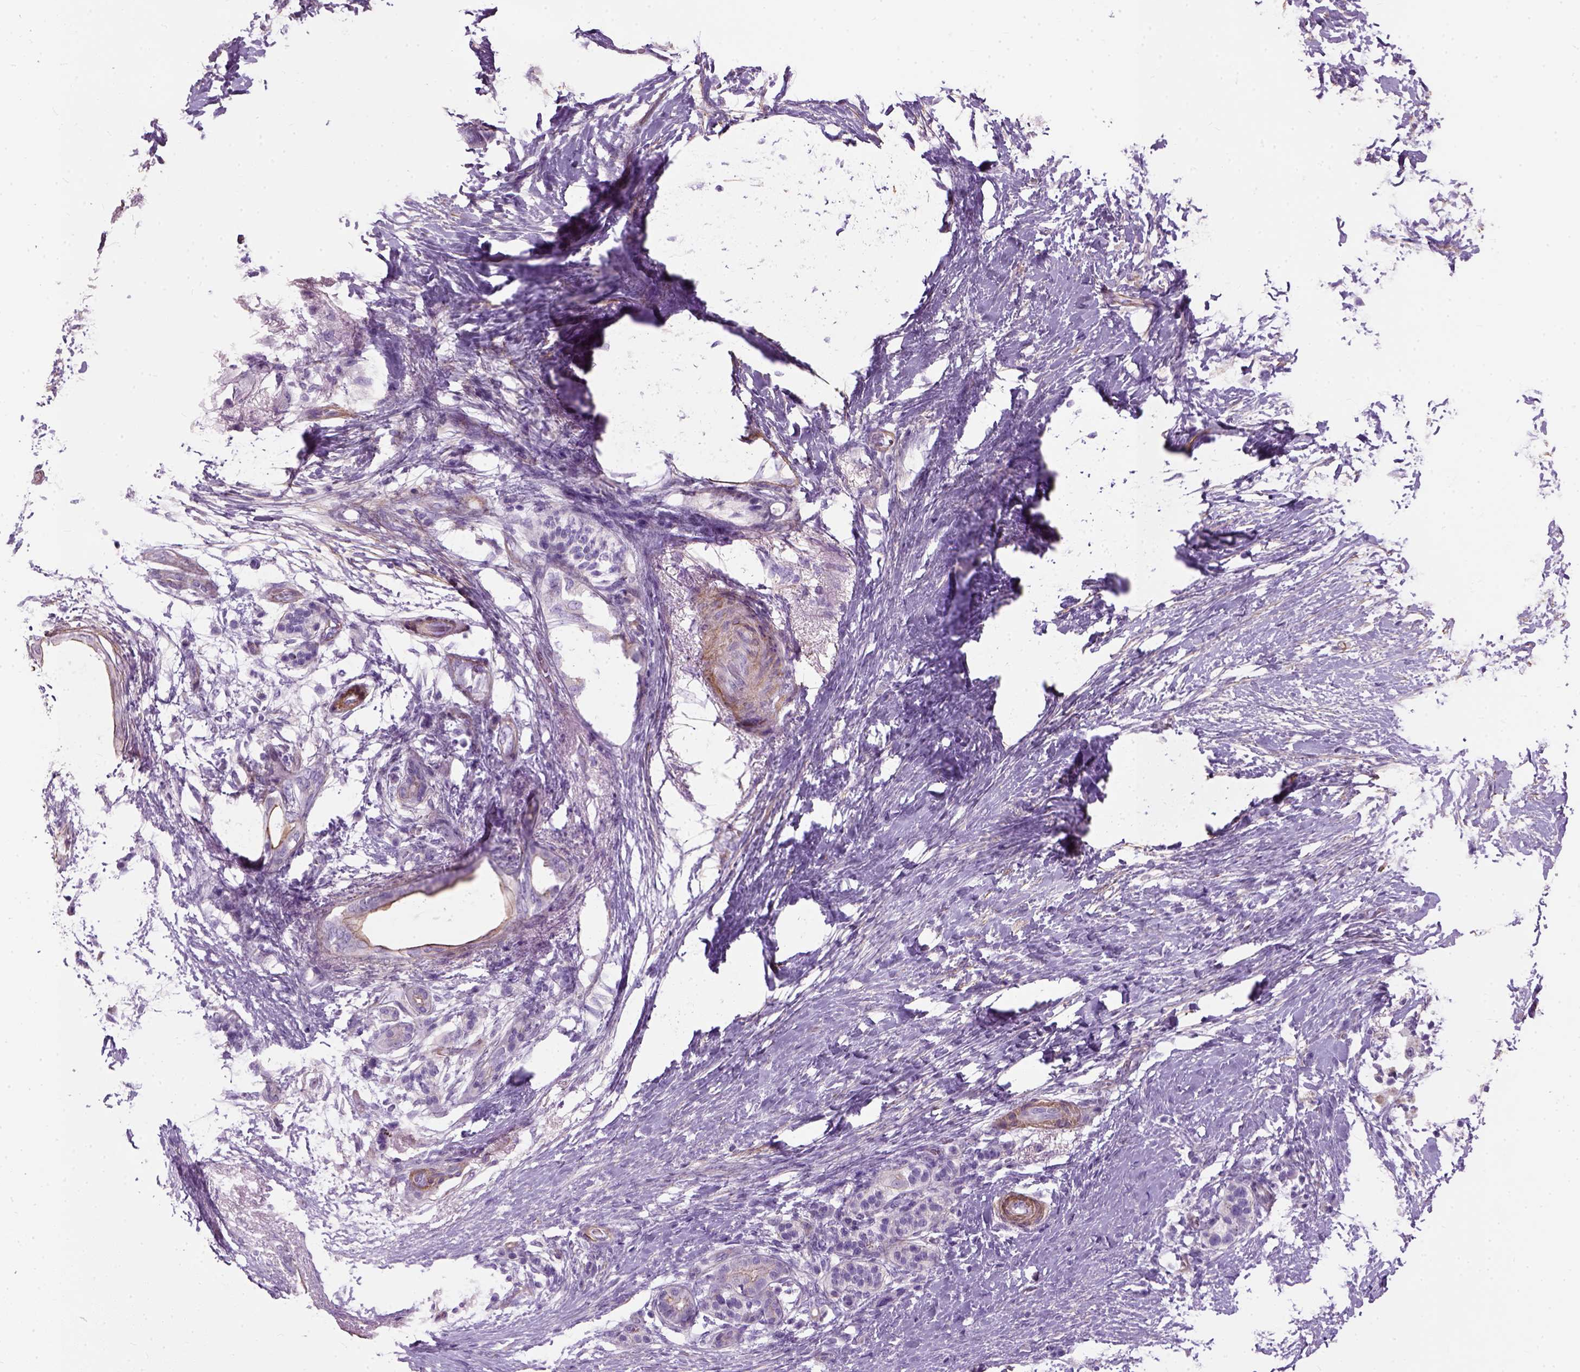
{"staining": {"intensity": "negative", "quantity": "none", "location": "none"}, "tissue": "pancreatic cancer", "cell_type": "Tumor cells", "image_type": "cancer", "snomed": [{"axis": "morphology", "description": "Adenocarcinoma, NOS"}, {"axis": "topography", "description": "Pancreas"}], "caption": "Protein analysis of adenocarcinoma (pancreatic) displays no significant positivity in tumor cells.", "gene": "FAM161A", "patient": {"sex": "female", "age": 72}}